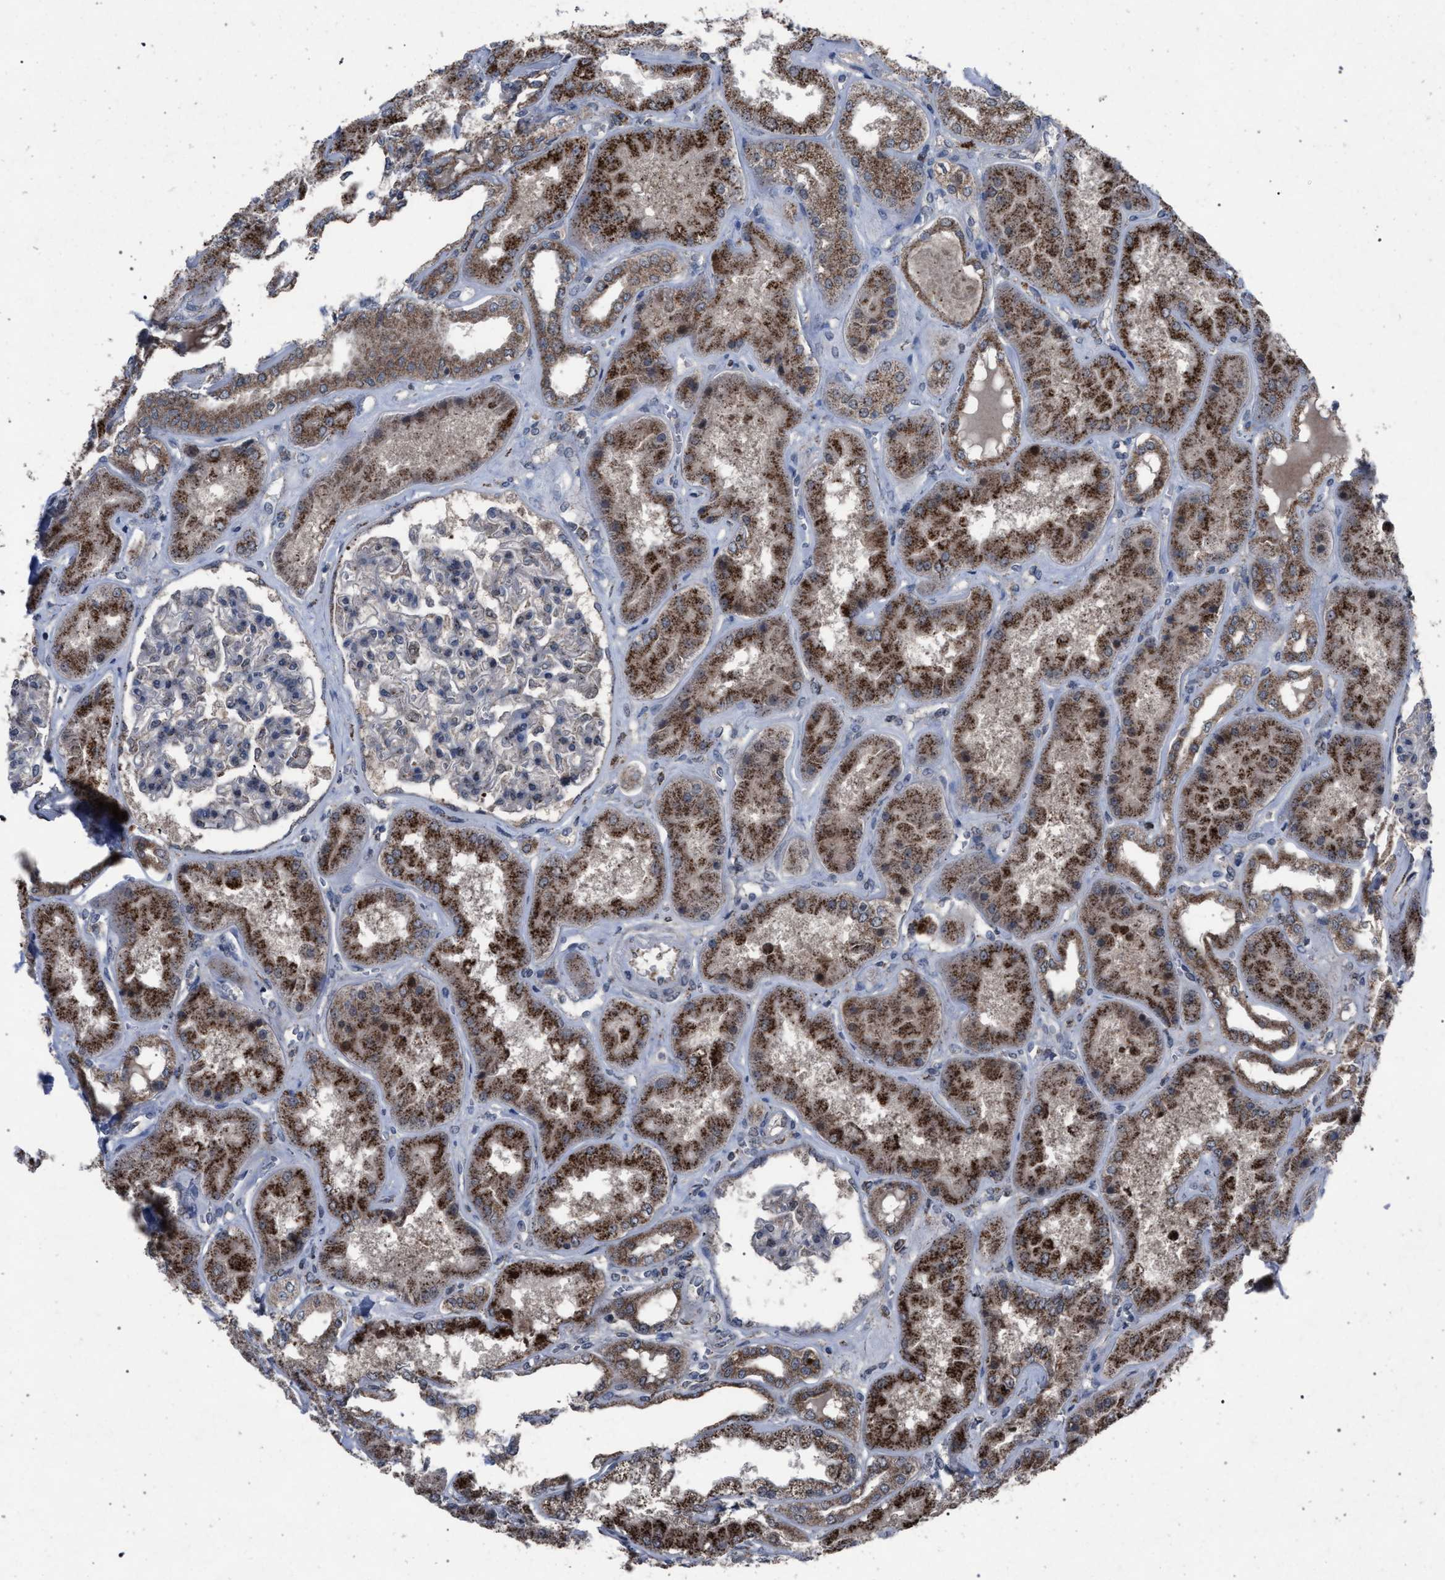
{"staining": {"intensity": "weak", "quantity": "<25%", "location": "cytoplasmic/membranous"}, "tissue": "kidney", "cell_type": "Cells in glomeruli", "image_type": "normal", "snomed": [{"axis": "morphology", "description": "Normal tissue, NOS"}, {"axis": "topography", "description": "Kidney"}], "caption": "High magnification brightfield microscopy of unremarkable kidney stained with DAB (brown) and counterstained with hematoxylin (blue): cells in glomeruli show no significant positivity. Brightfield microscopy of immunohistochemistry (IHC) stained with DAB (brown) and hematoxylin (blue), captured at high magnification.", "gene": "HSD17B4", "patient": {"sex": "female", "age": 56}}